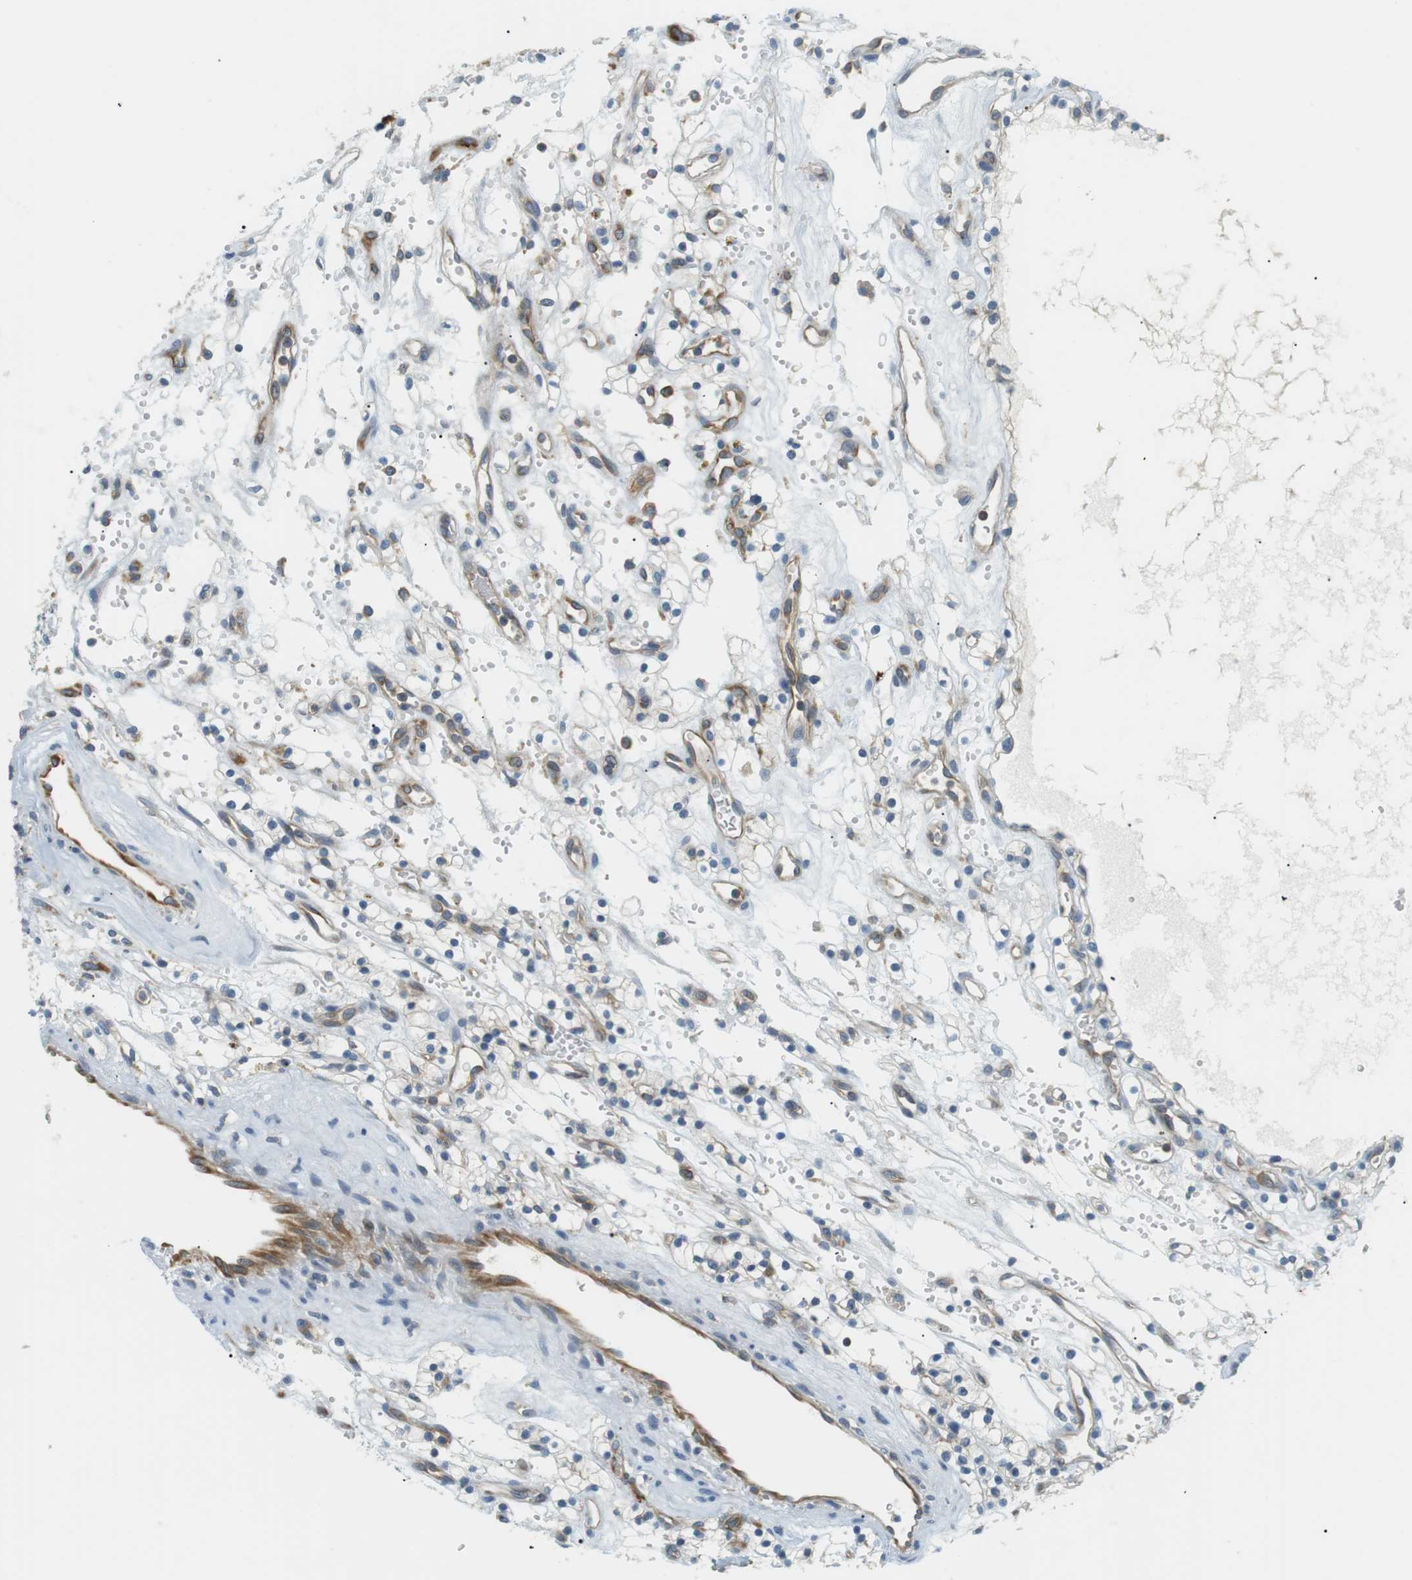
{"staining": {"intensity": "moderate", "quantity": "25%-75%", "location": "cytoplasmic/membranous"}, "tissue": "renal cancer", "cell_type": "Tumor cells", "image_type": "cancer", "snomed": [{"axis": "morphology", "description": "Adenocarcinoma, NOS"}, {"axis": "topography", "description": "Kidney"}], "caption": "IHC of renal cancer shows medium levels of moderate cytoplasmic/membranous positivity in approximately 25%-75% of tumor cells.", "gene": "TMEM200A", "patient": {"sex": "female", "age": 57}}